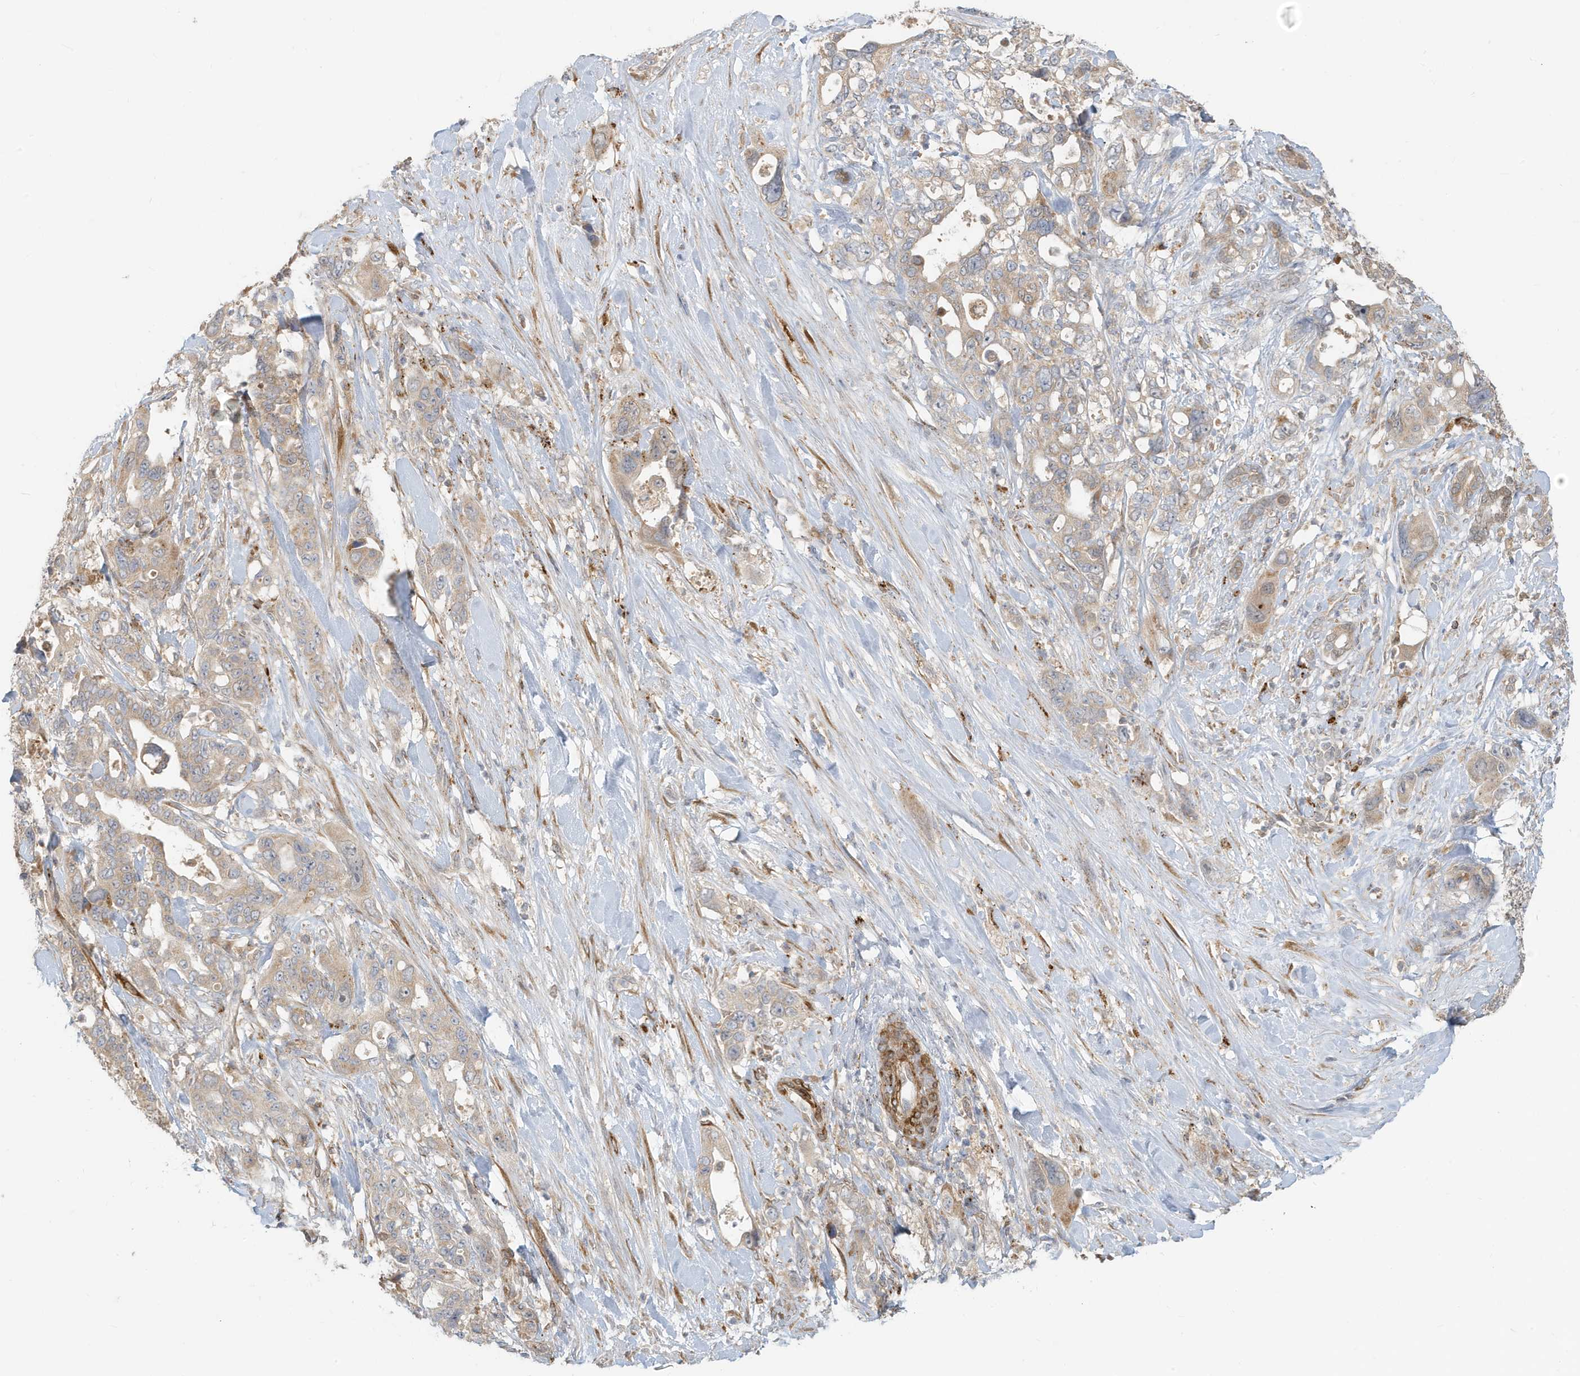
{"staining": {"intensity": "weak", "quantity": ">75%", "location": "cytoplasmic/membranous"}, "tissue": "pancreatic cancer", "cell_type": "Tumor cells", "image_type": "cancer", "snomed": [{"axis": "morphology", "description": "Adenocarcinoma, NOS"}, {"axis": "topography", "description": "Pancreas"}], "caption": "Immunohistochemistry (DAB) staining of human pancreatic adenocarcinoma exhibits weak cytoplasmic/membranous protein positivity in approximately >75% of tumor cells.", "gene": "MCOLN1", "patient": {"sex": "male", "age": 46}}